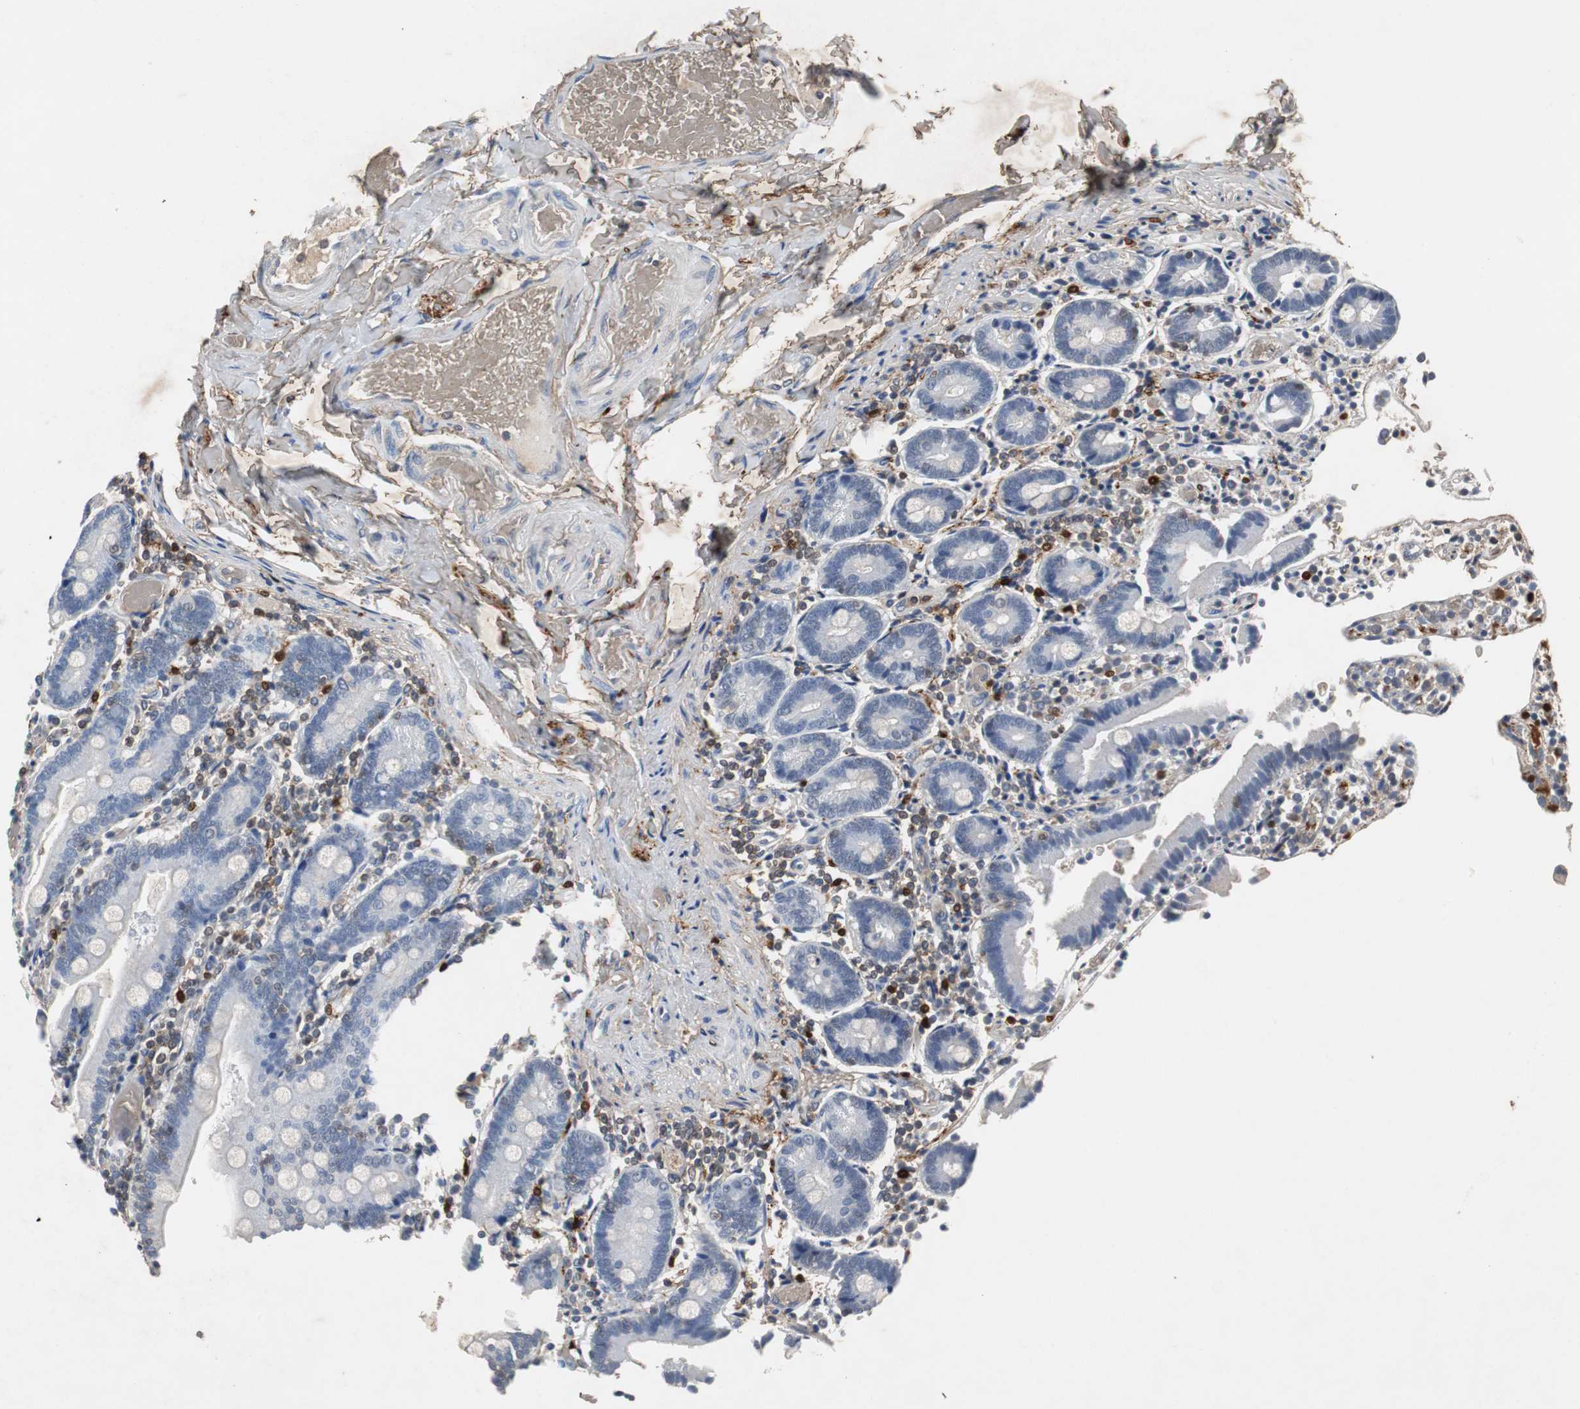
{"staining": {"intensity": "negative", "quantity": "none", "location": "none"}, "tissue": "duodenum", "cell_type": "Glandular cells", "image_type": "normal", "snomed": [{"axis": "morphology", "description": "Normal tissue, NOS"}, {"axis": "topography", "description": "Duodenum"}], "caption": "High power microscopy image of an IHC image of unremarkable duodenum, revealing no significant positivity in glandular cells. The staining is performed using DAB brown chromogen with nuclei counter-stained in using hematoxylin.", "gene": "CALB2", "patient": {"sex": "female", "age": 53}}